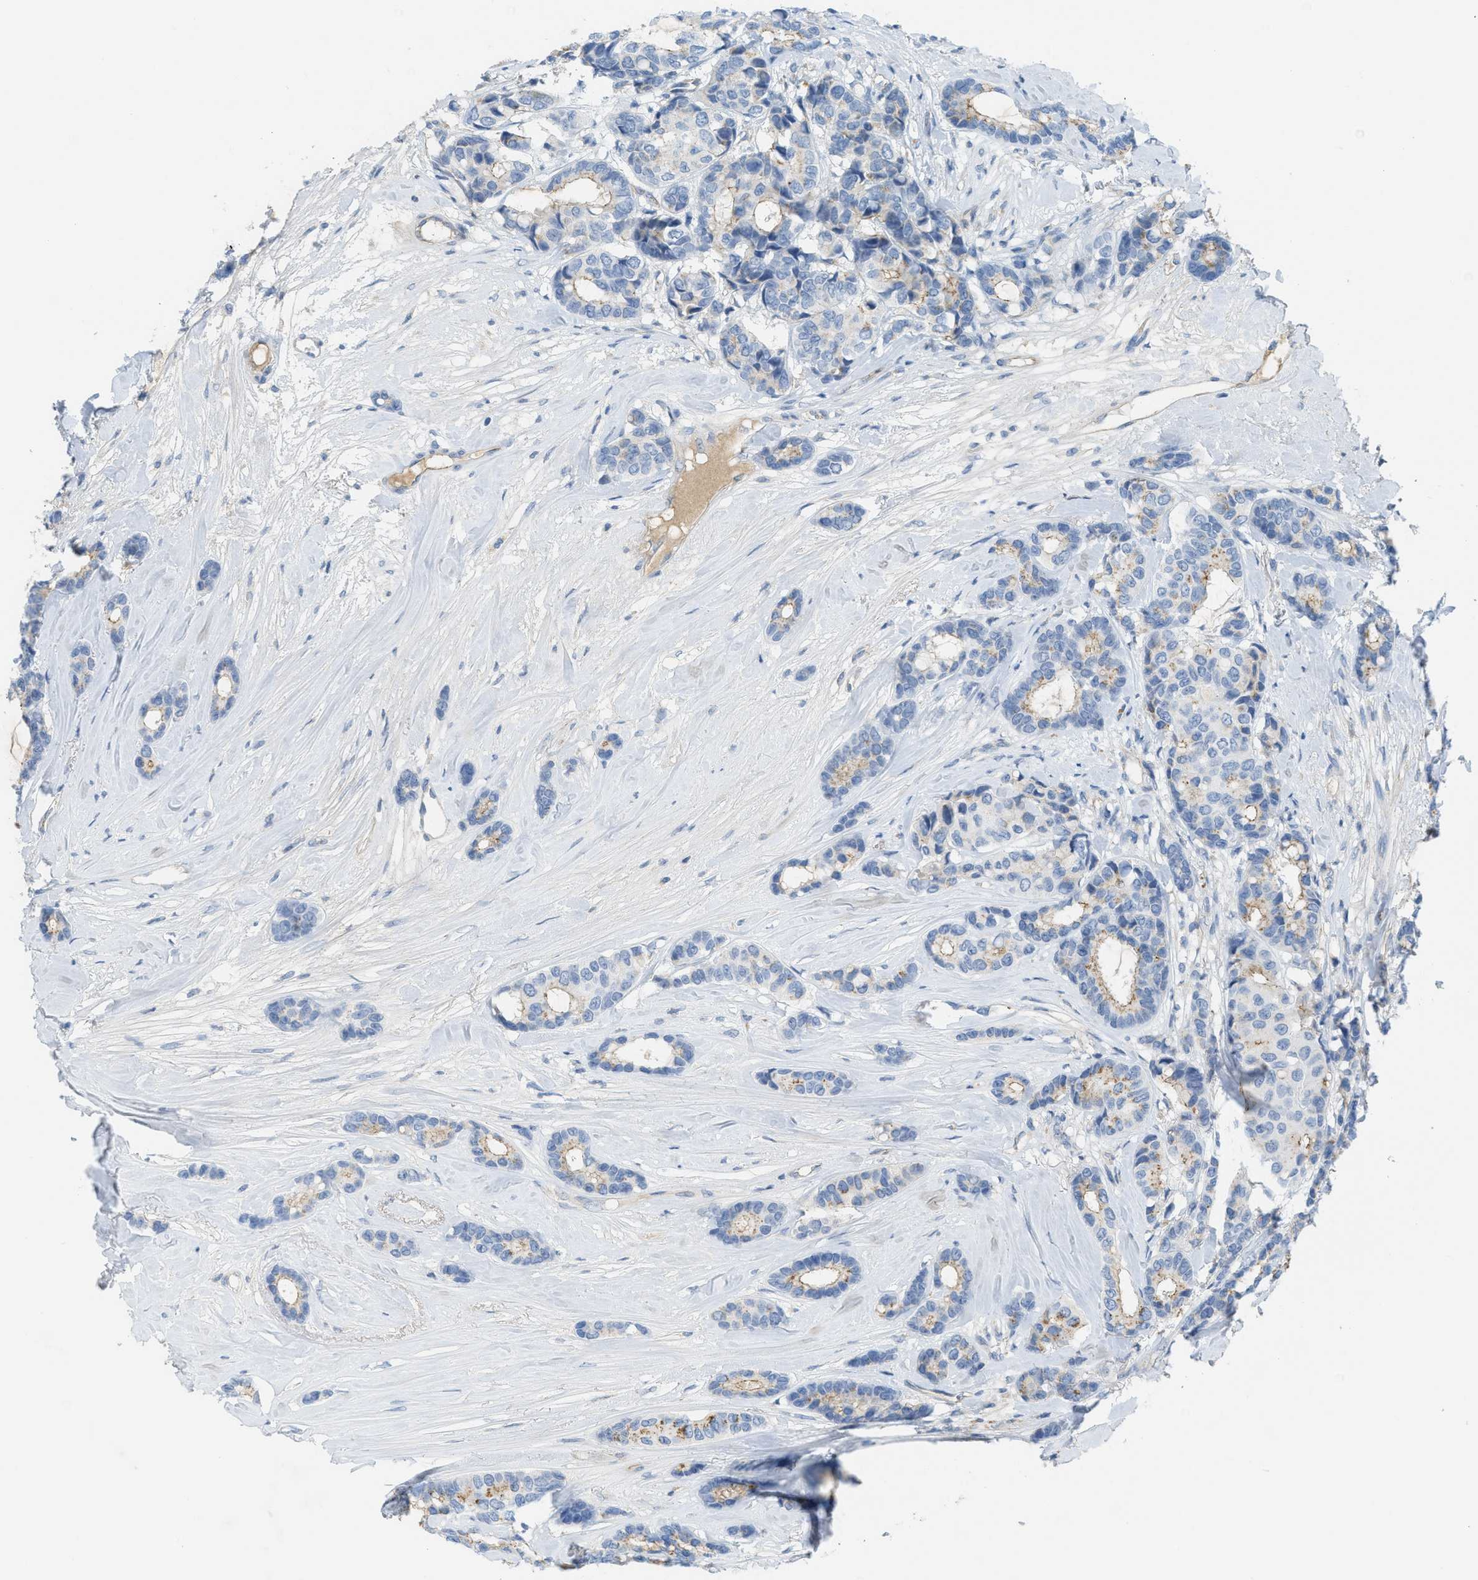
{"staining": {"intensity": "weak", "quantity": "25%-75%", "location": "cytoplasmic/membranous"}, "tissue": "breast cancer", "cell_type": "Tumor cells", "image_type": "cancer", "snomed": [{"axis": "morphology", "description": "Duct carcinoma"}, {"axis": "topography", "description": "Breast"}], "caption": "This photomicrograph shows immunohistochemistry (IHC) staining of human intraductal carcinoma (breast), with low weak cytoplasmic/membranous staining in approximately 25%-75% of tumor cells.", "gene": "CRB3", "patient": {"sex": "female", "age": 87}}